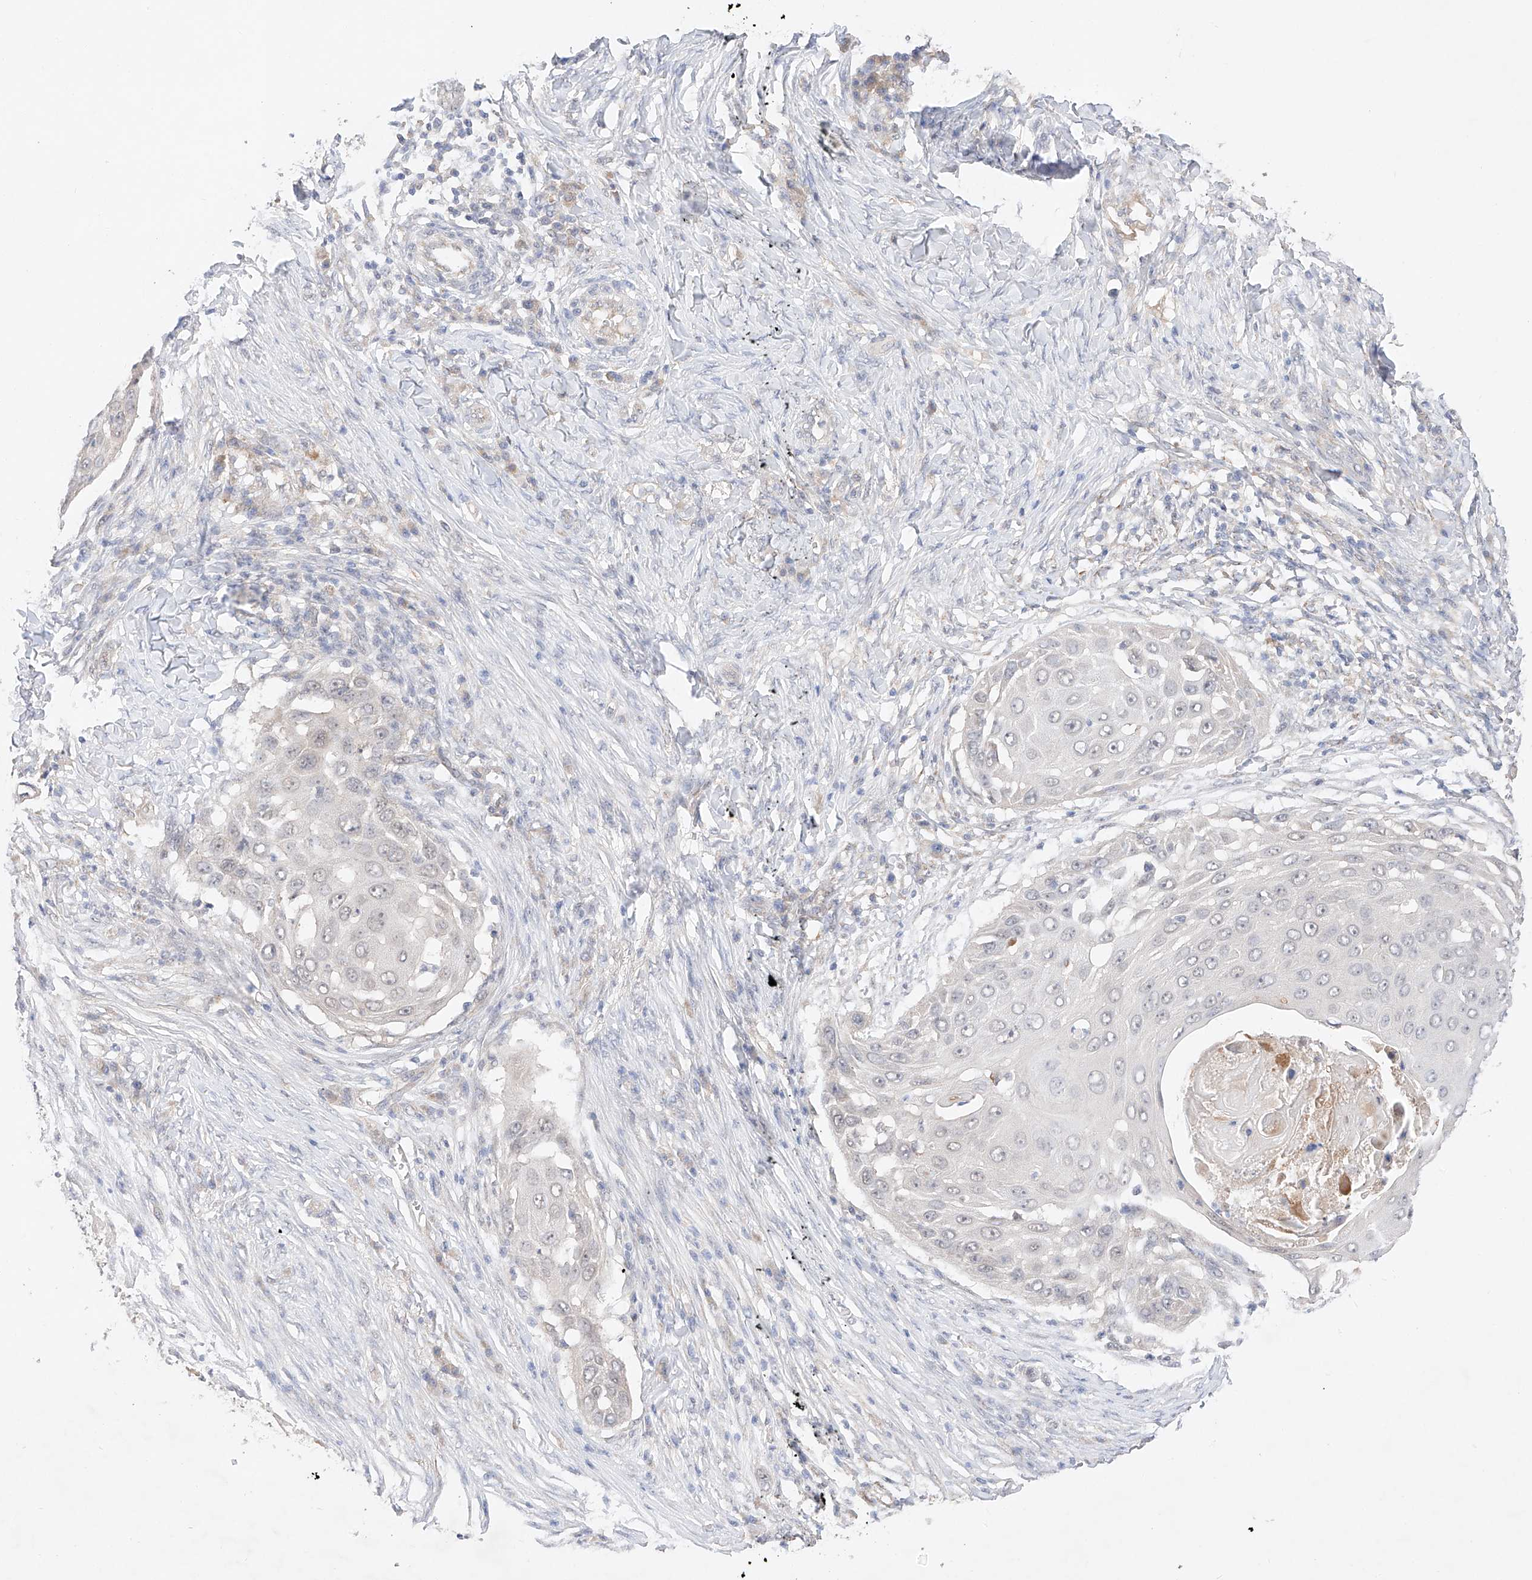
{"staining": {"intensity": "negative", "quantity": "none", "location": "none"}, "tissue": "skin cancer", "cell_type": "Tumor cells", "image_type": "cancer", "snomed": [{"axis": "morphology", "description": "Squamous cell carcinoma, NOS"}, {"axis": "topography", "description": "Skin"}], "caption": "Tumor cells are negative for brown protein staining in skin cancer (squamous cell carcinoma).", "gene": "IL22RA2", "patient": {"sex": "female", "age": 44}}